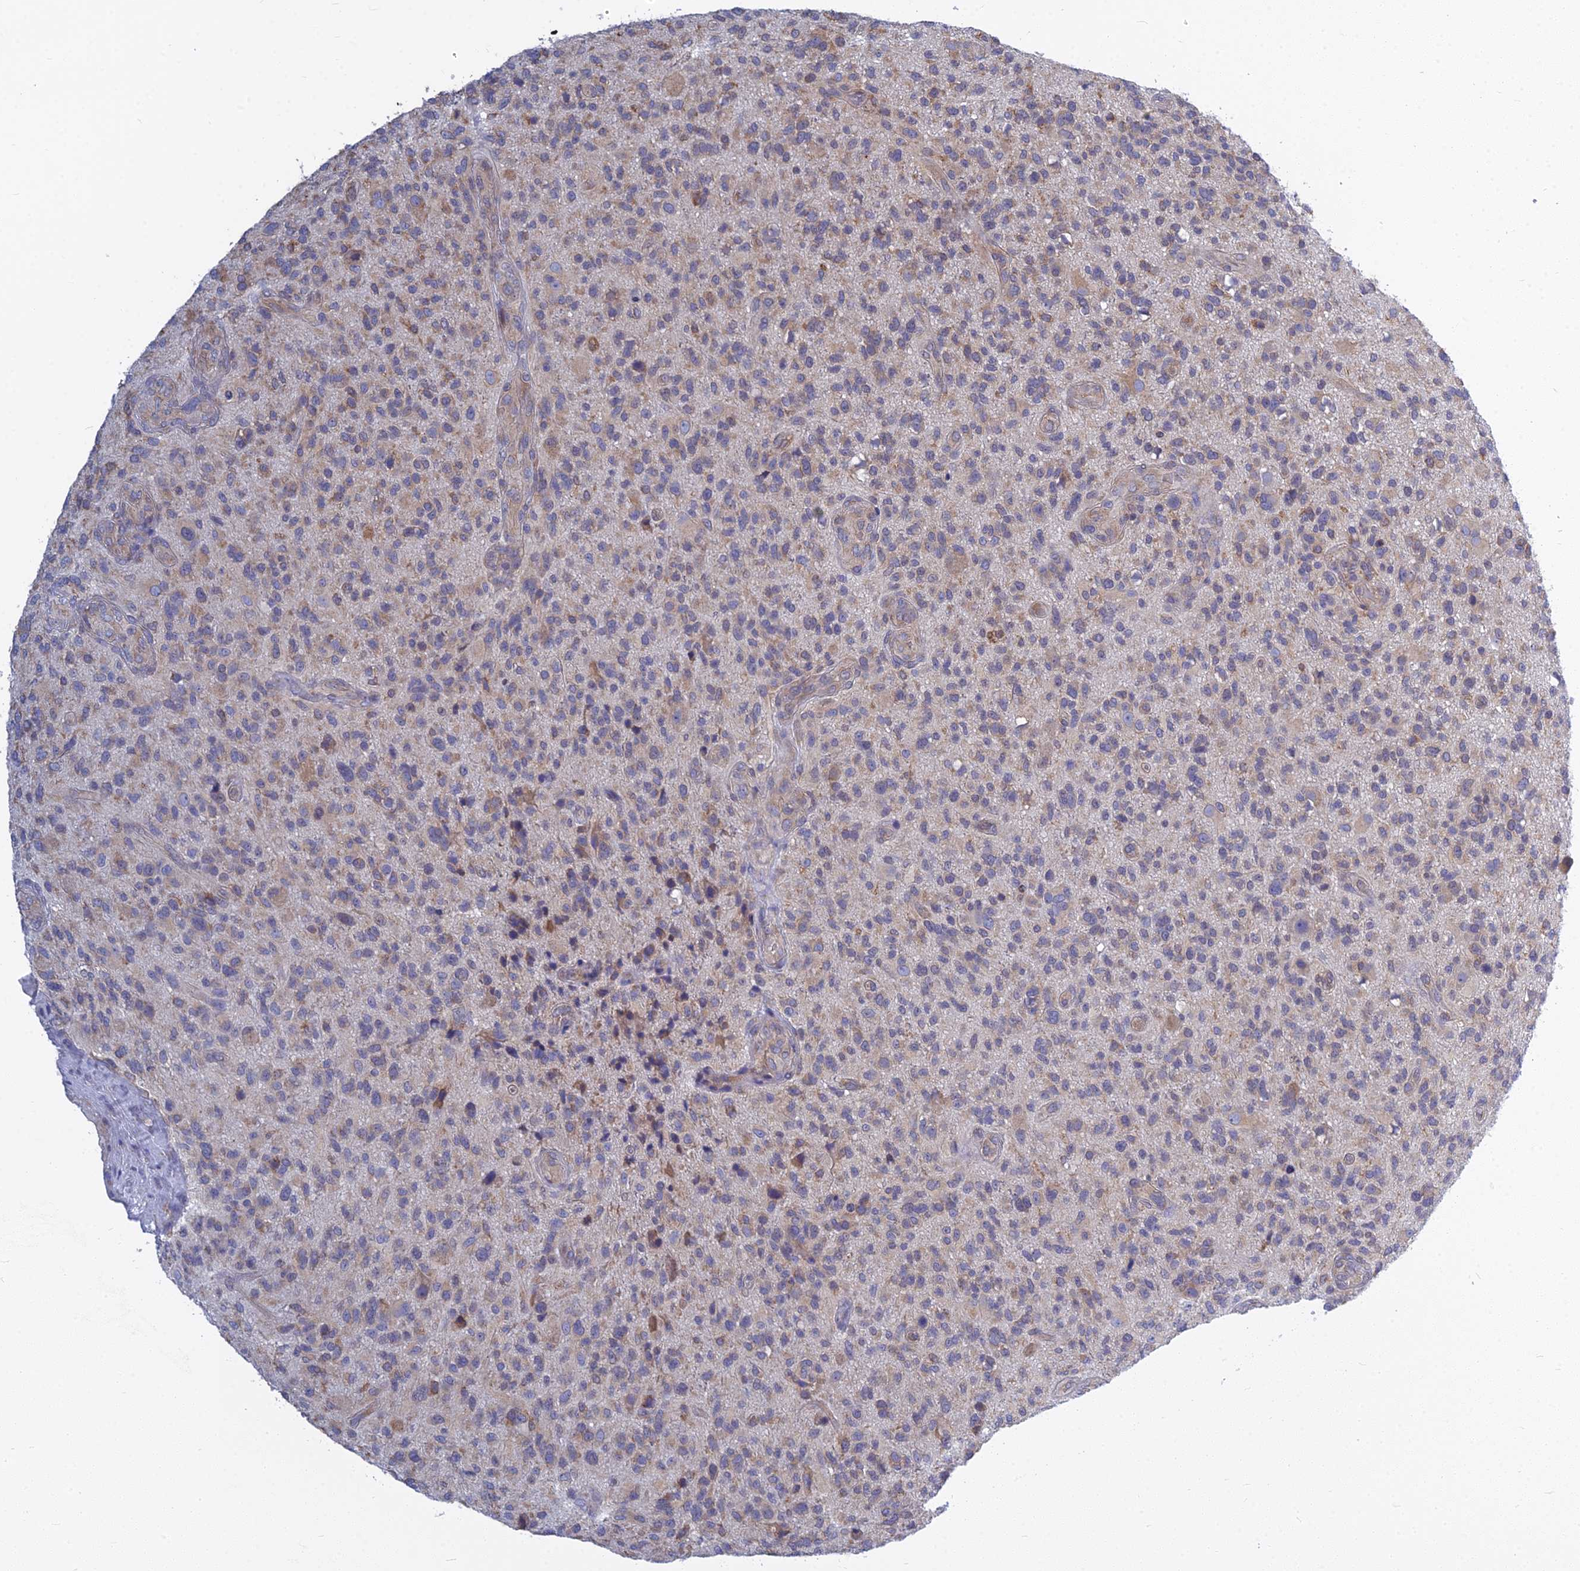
{"staining": {"intensity": "moderate", "quantity": "25%-75%", "location": "cytoplasmic/membranous"}, "tissue": "glioma", "cell_type": "Tumor cells", "image_type": "cancer", "snomed": [{"axis": "morphology", "description": "Glioma, malignant, High grade"}, {"axis": "topography", "description": "Brain"}], "caption": "The histopathology image reveals a brown stain indicating the presence of a protein in the cytoplasmic/membranous of tumor cells in malignant high-grade glioma.", "gene": "KIAA1143", "patient": {"sex": "male", "age": 47}}